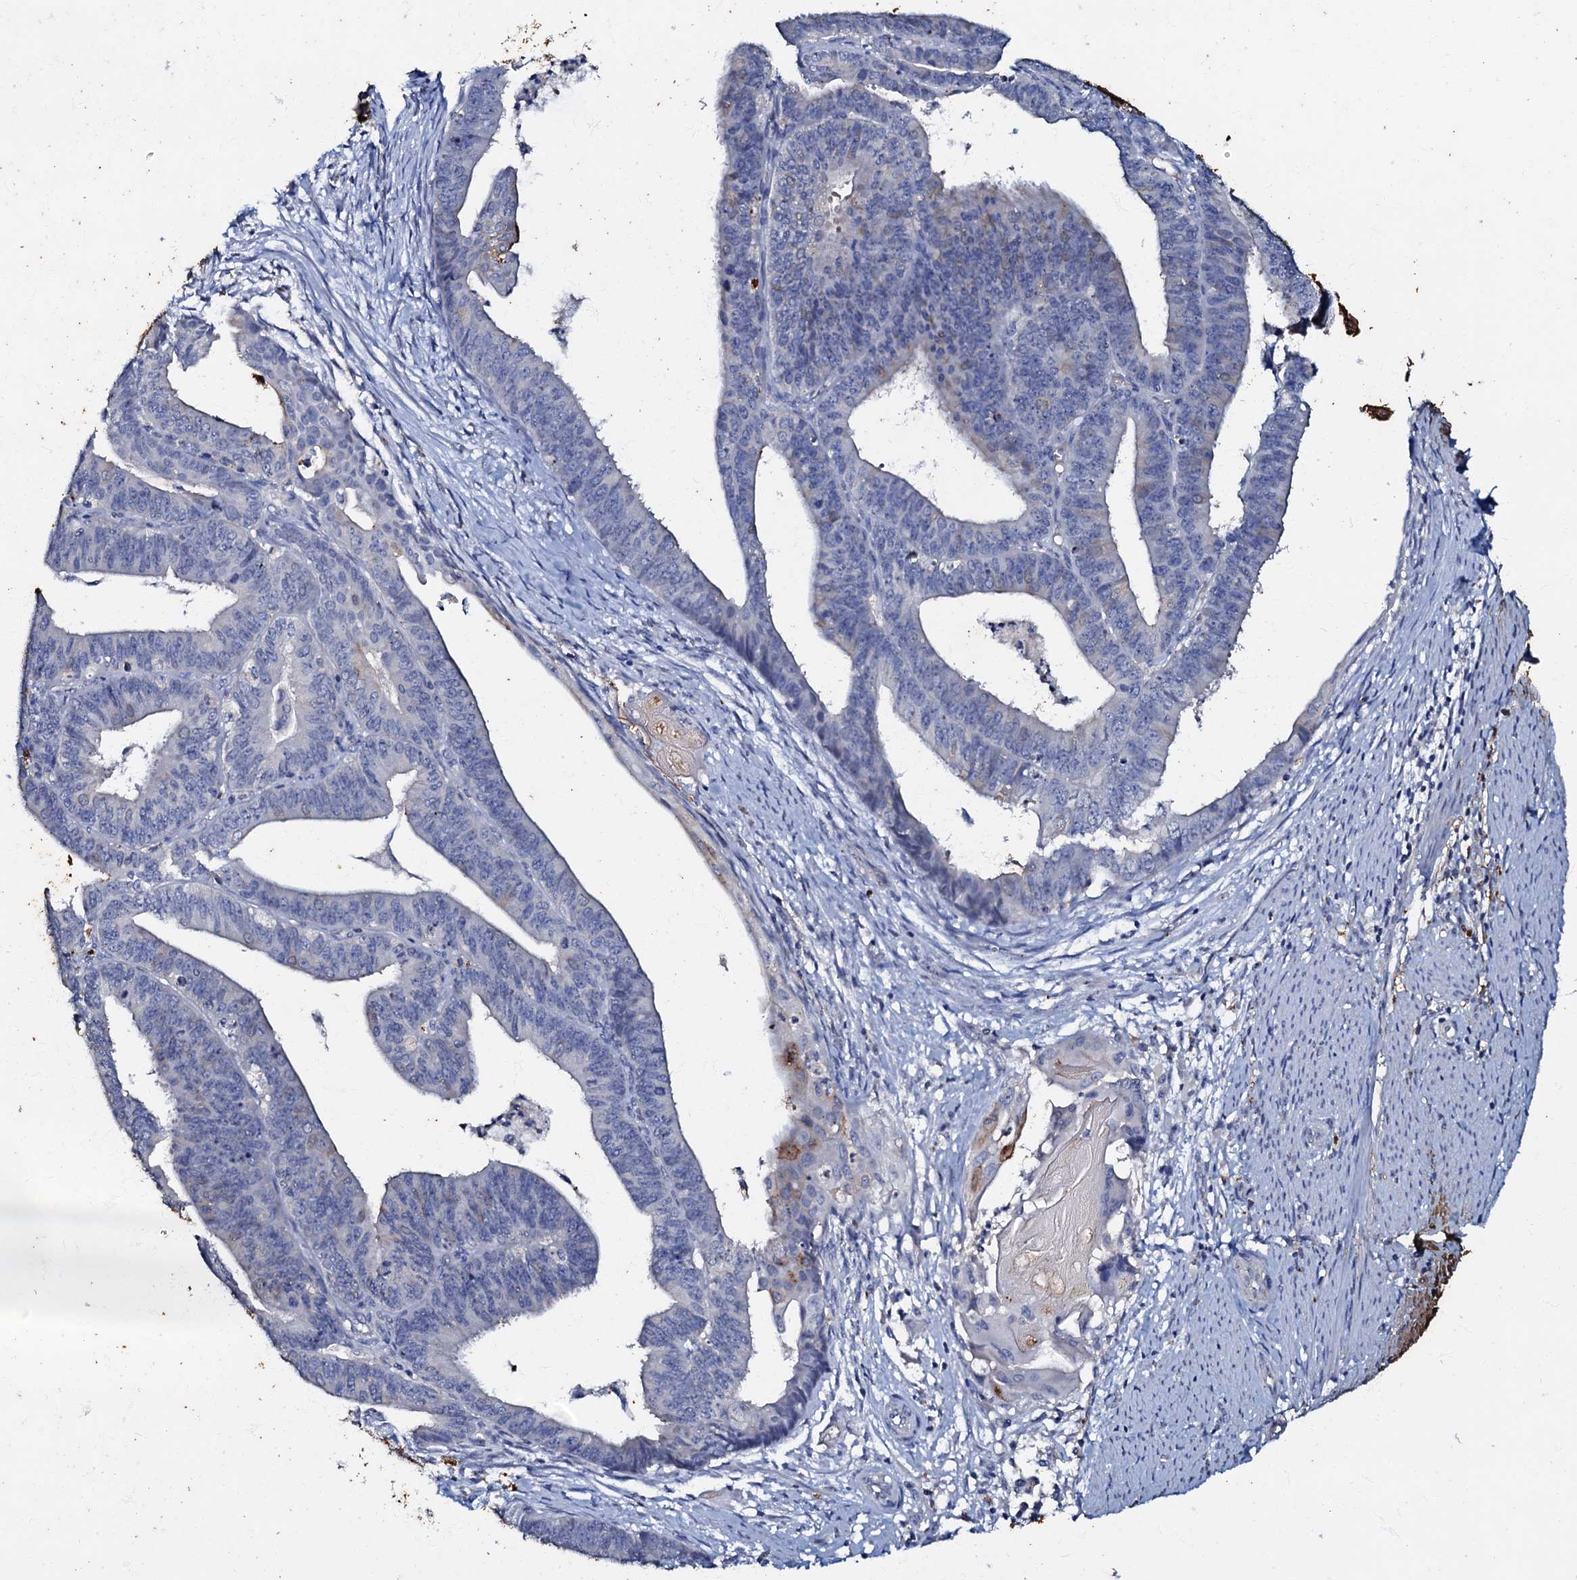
{"staining": {"intensity": "negative", "quantity": "none", "location": "none"}, "tissue": "endometrial cancer", "cell_type": "Tumor cells", "image_type": "cancer", "snomed": [{"axis": "morphology", "description": "Adenocarcinoma, NOS"}, {"axis": "topography", "description": "Endometrium"}], "caption": "Adenocarcinoma (endometrial) was stained to show a protein in brown. There is no significant expression in tumor cells.", "gene": "MANSC4", "patient": {"sex": "female", "age": 73}}